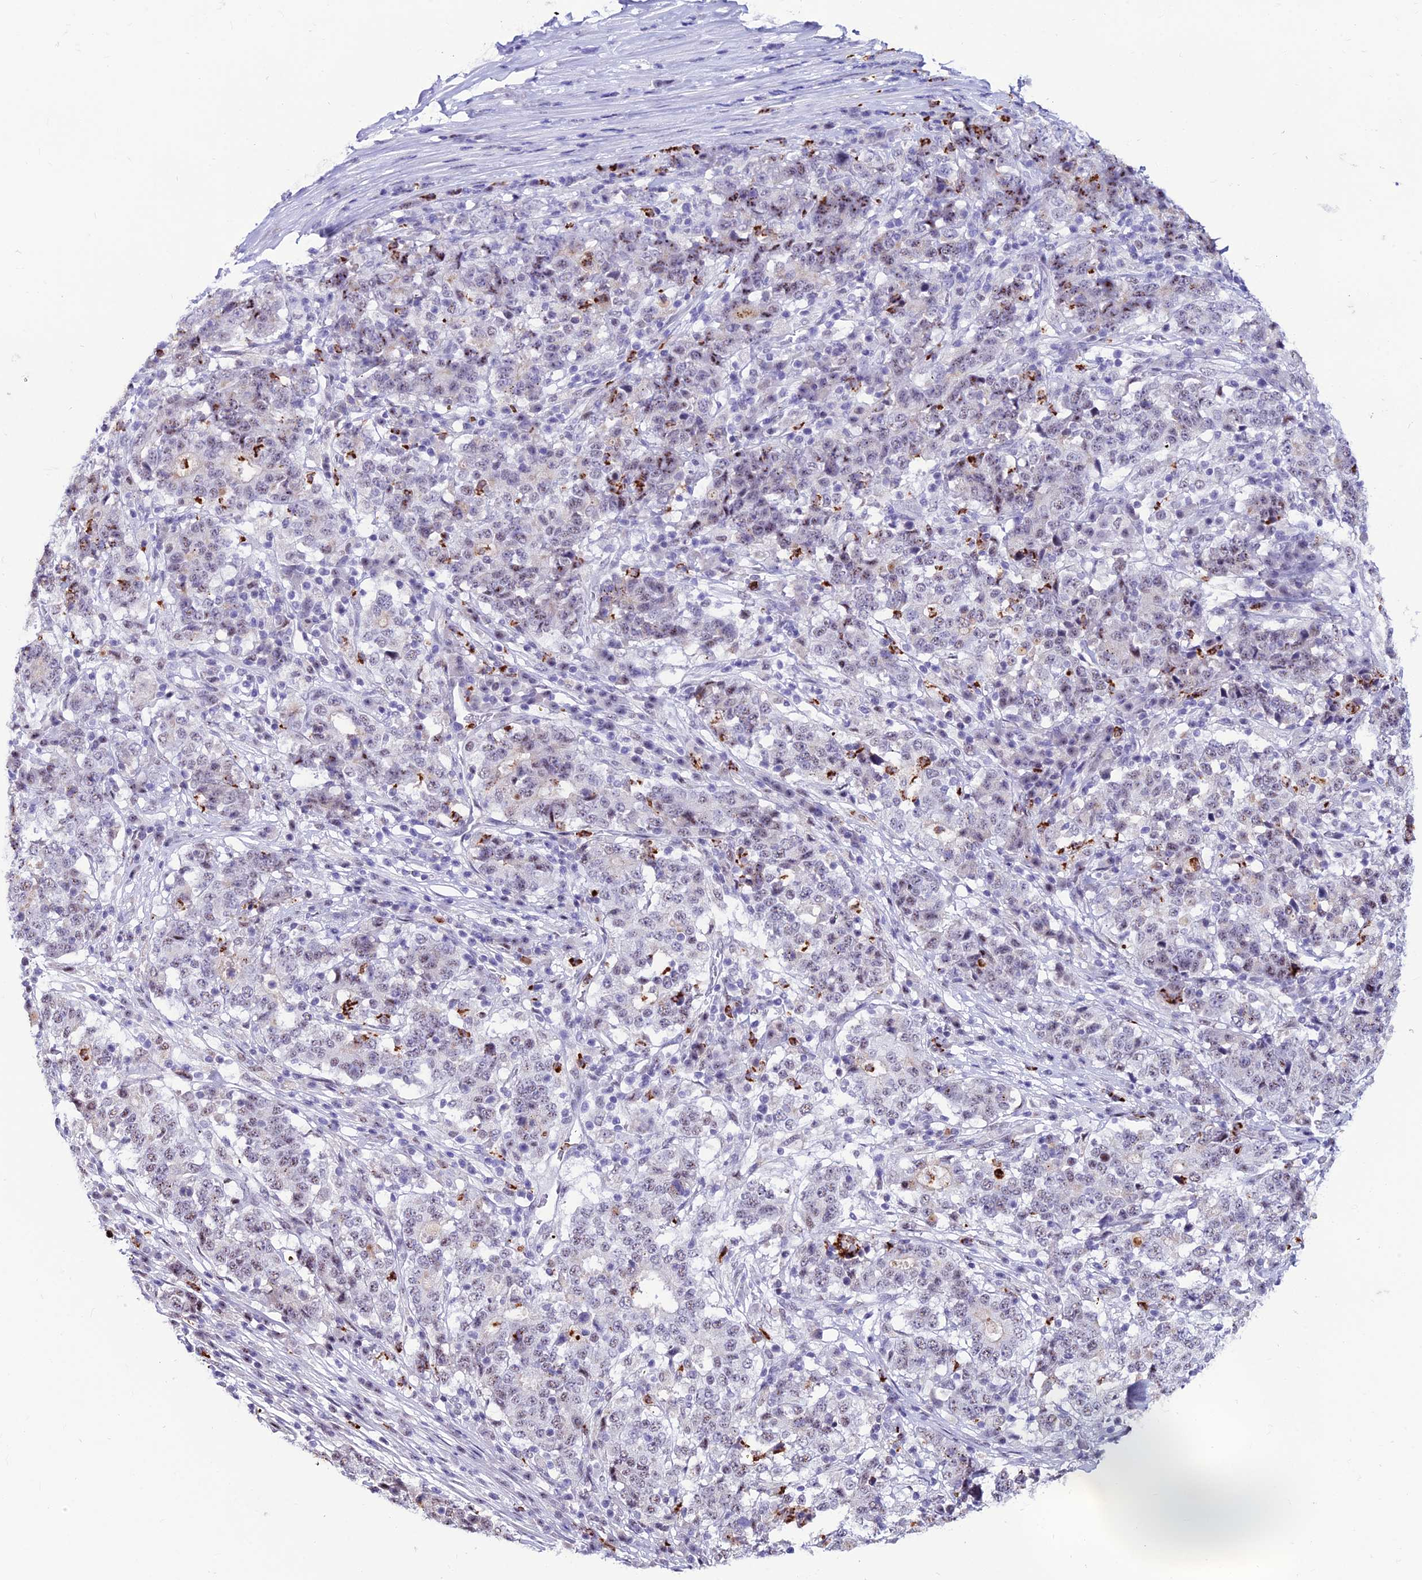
{"staining": {"intensity": "negative", "quantity": "none", "location": "none"}, "tissue": "stomach cancer", "cell_type": "Tumor cells", "image_type": "cancer", "snomed": [{"axis": "morphology", "description": "Adenocarcinoma, NOS"}, {"axis": "topography", "description": "Stomach"}], "caption": "Tumor cells show no significant protein staining in adenocarcinoma (stomach).", "gene": "MFSD2B", "patient": {"sex": "male", "age": 59}}